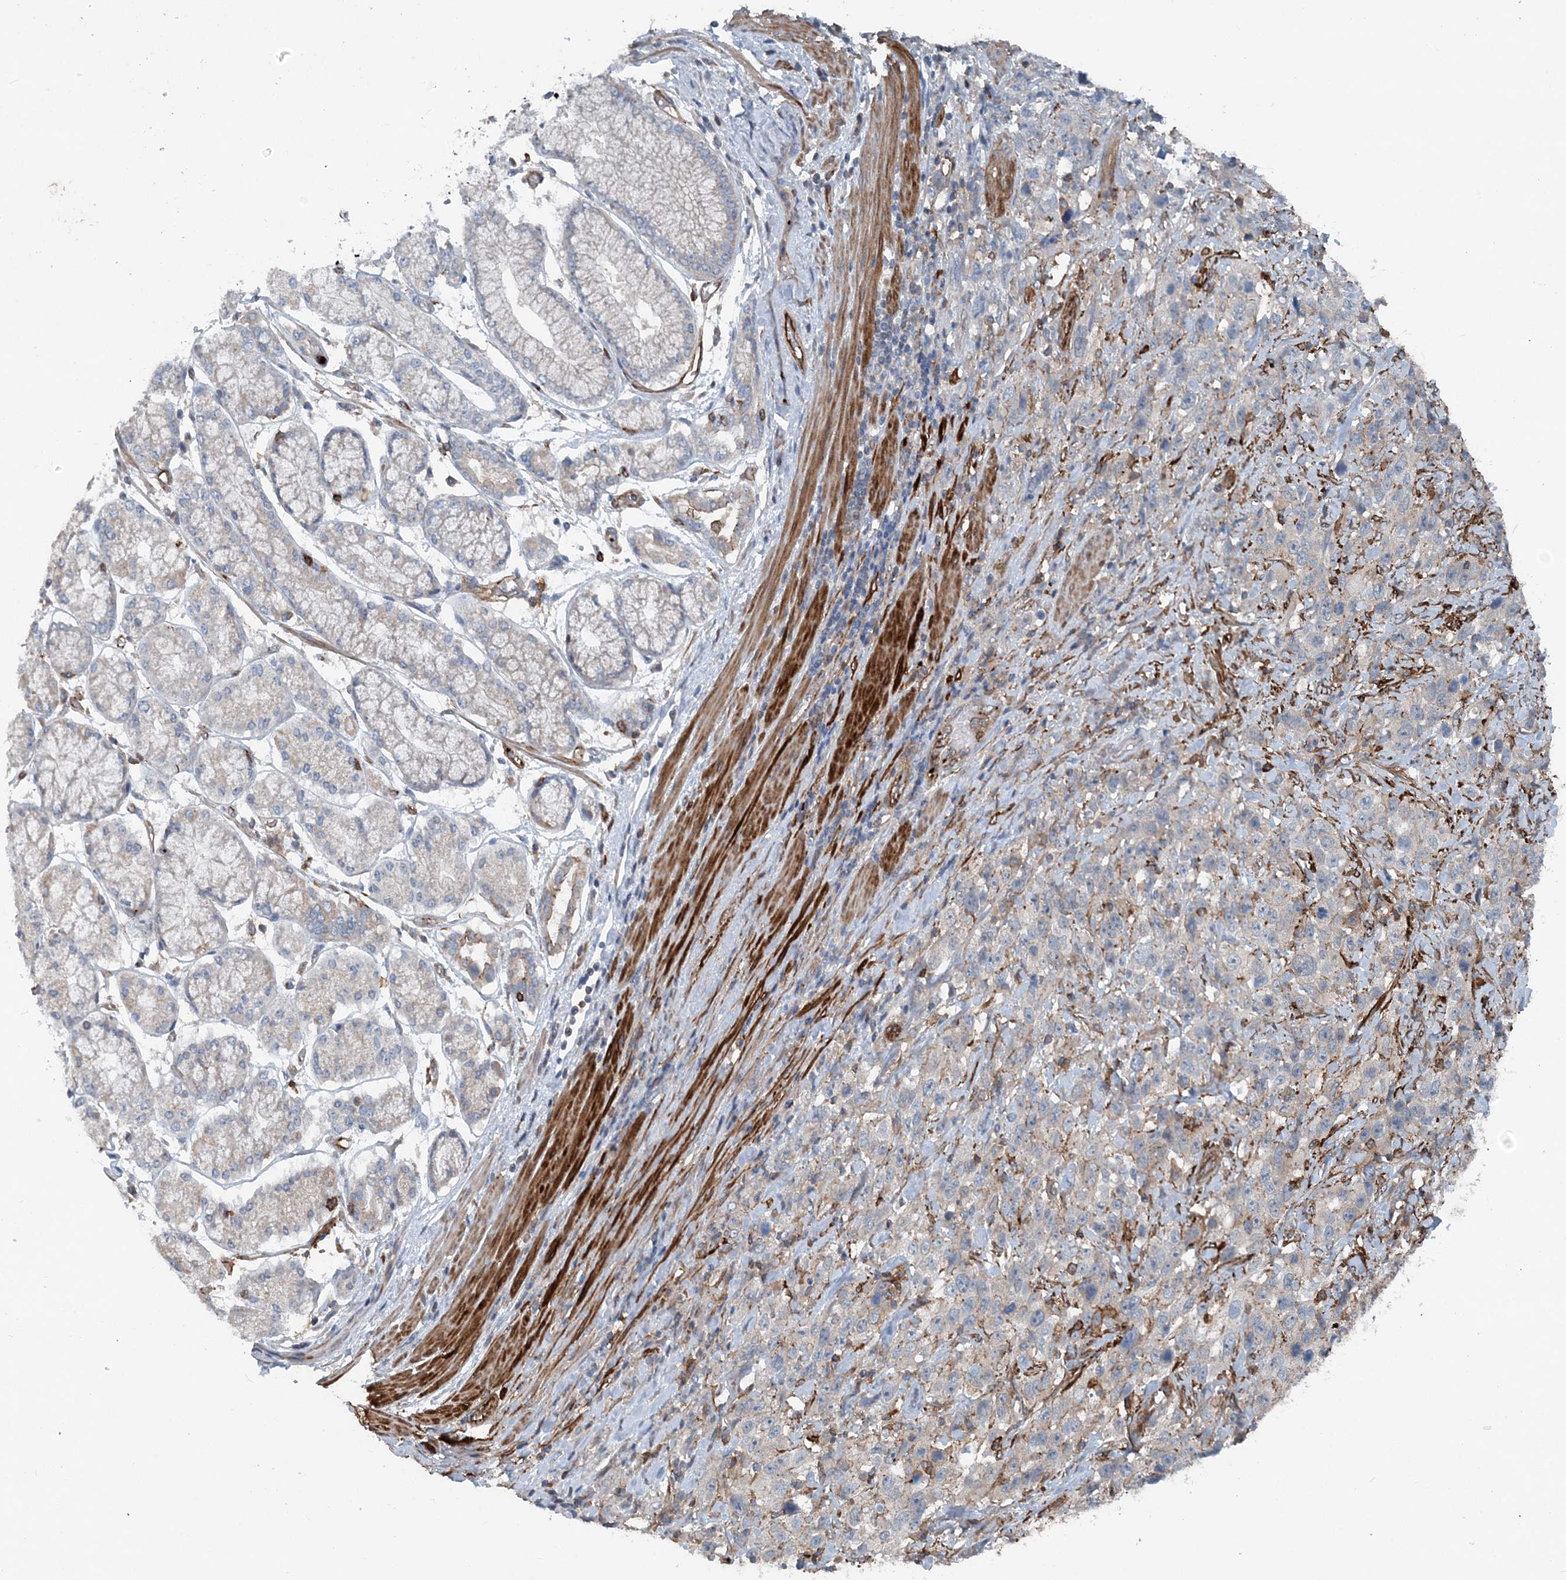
{"staining": {"intensity": "negative", "quantity": "none", "location": "none"}, "tissue": "stomach cancer", "cell_type": "Tumor cells", "image_type": "cancer", "snomed": [{"axis": "morphology", "description": "Normal tissue, NOS"}, {"axis": "morphology", "description": "Adenocarcinoma, NOS"}, {"axis": "topography", "description": "Lymph node"}, {"axis": "topography", "description": "Stomach"}], "caption": "The image reveals no staining of tumor cells in stomach cancer.", "gene": "DGUOK", "patient": {"sex": "male", "age": 48}}